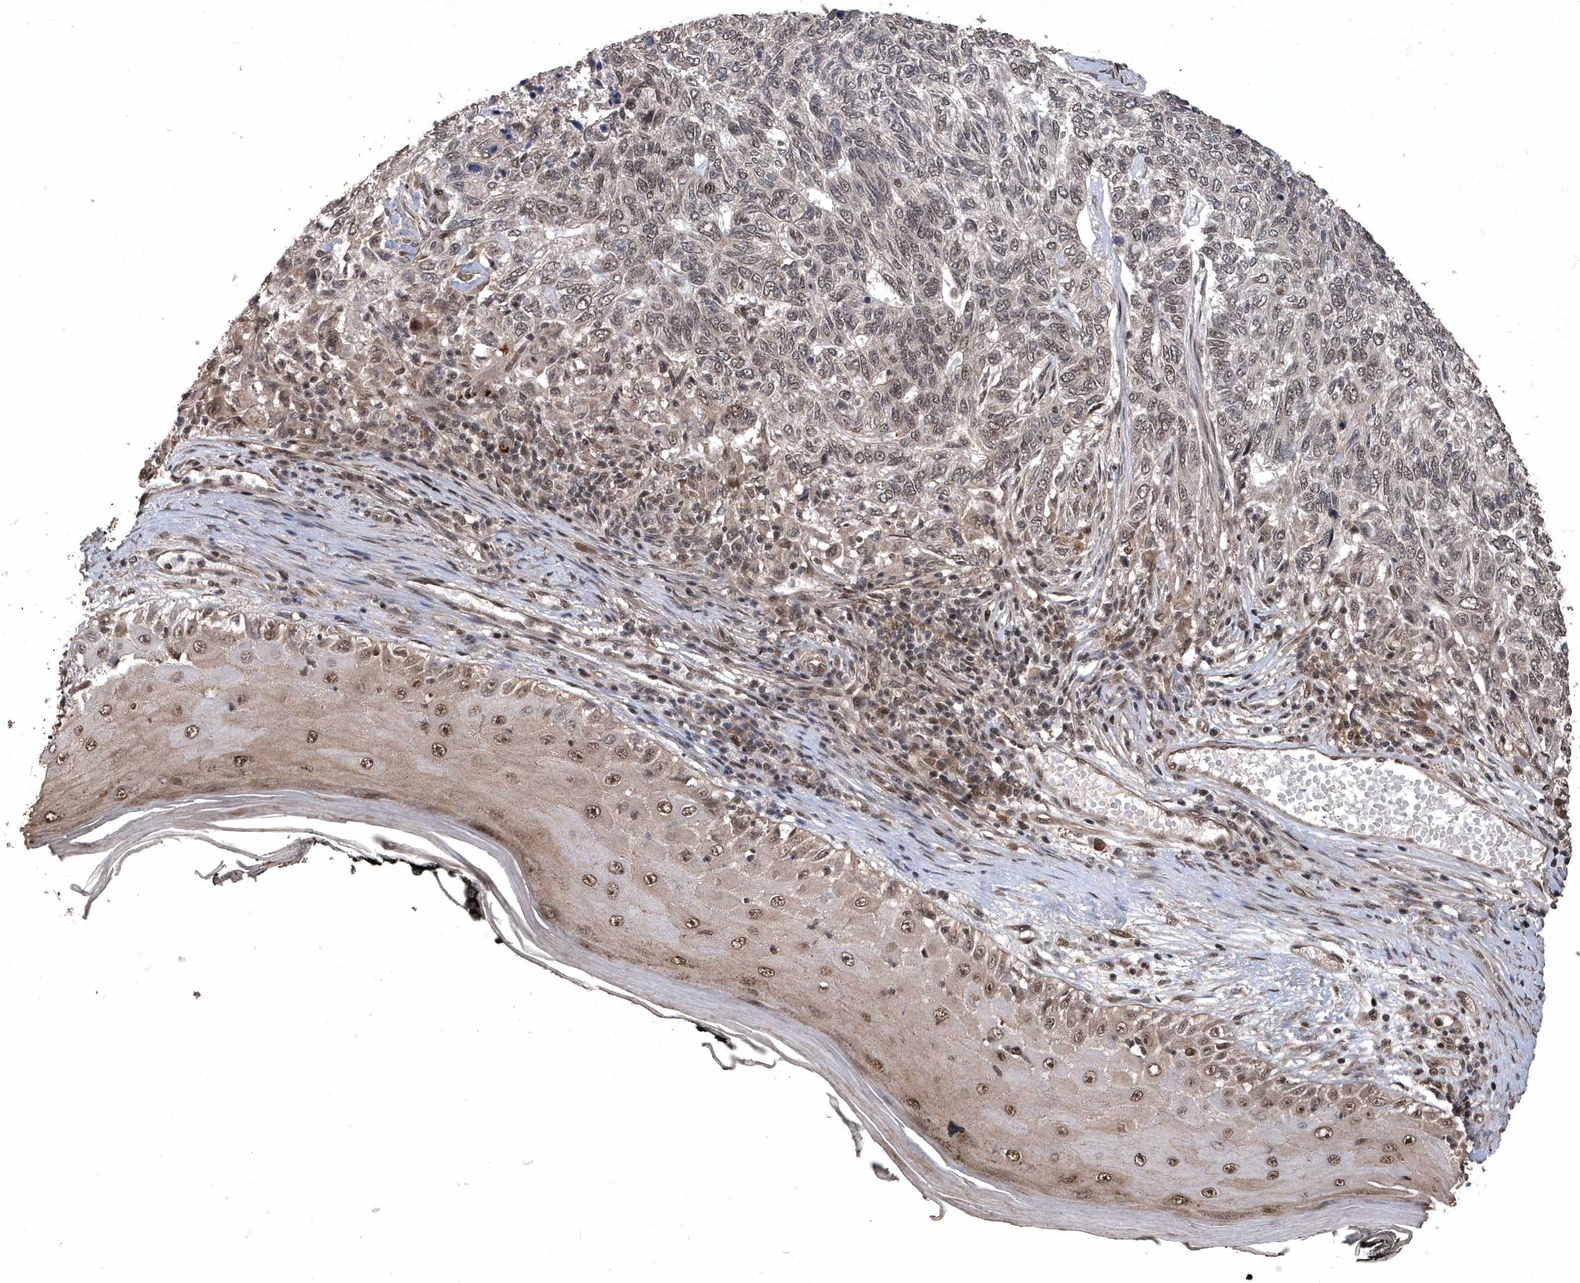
{"staining": {"intensity": "moderate", "quantity": "25%-75%", "location": "nuclear"}, "tissue": "skin cancer", "cell_type": "Tumor cells", "image_type": "cancer", "snomed": [{"axis": "morphology", "description": "Basal cell carcinoma"}, {"axis": "topography", "description": "Skin"}], "caption": "Skin cancer (basal cell carcinoma) stained with a brown dye exhibits moderate nuclear positive staining in approximately 25%-75% of tumor cells.", "gene": "INTS12", "patient": {"sex": "female", "age": 65}}